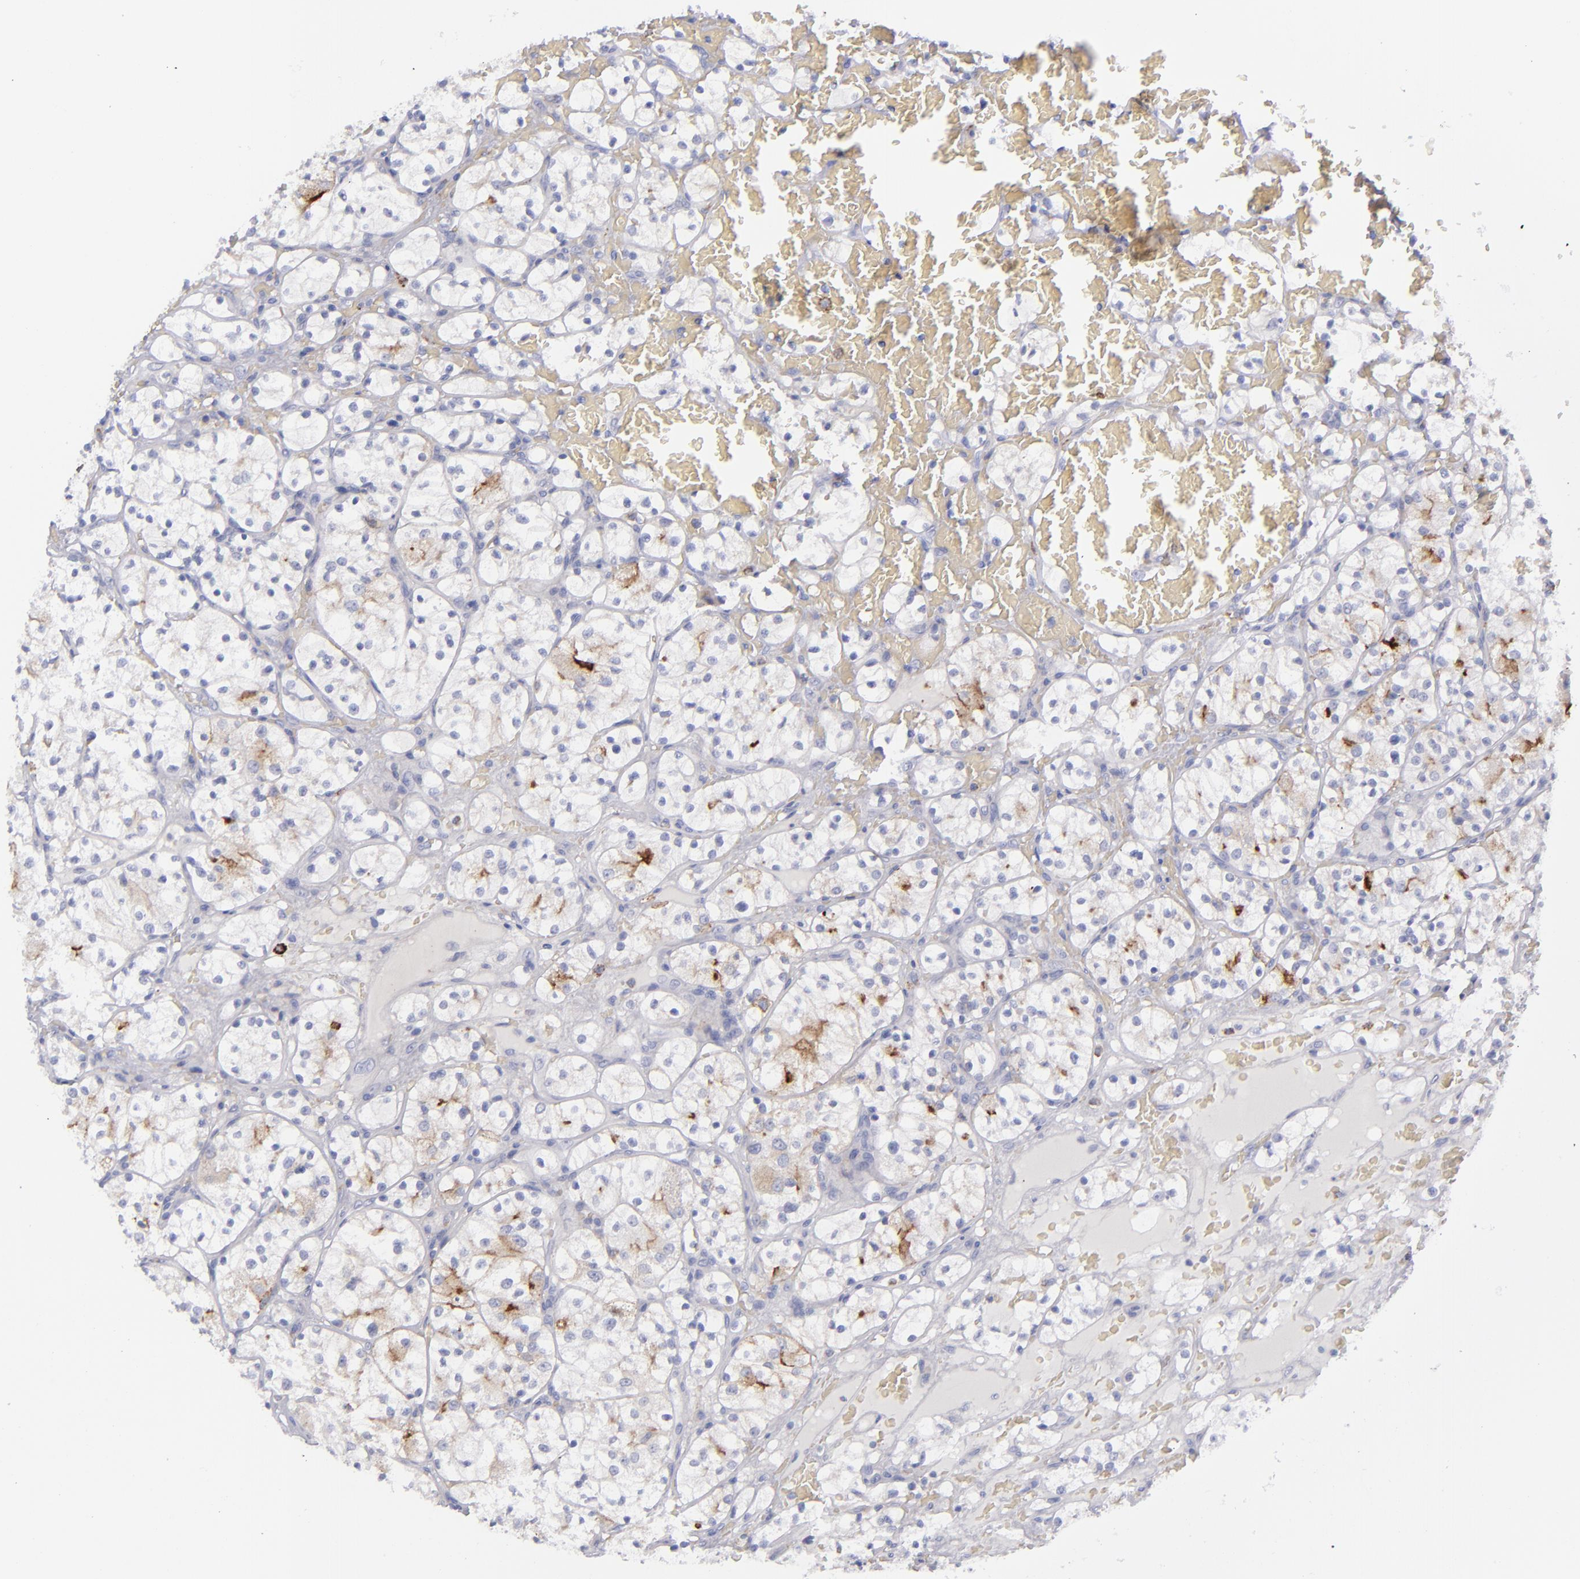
{"staining": {"intensity": "weak", "quantity": "<25%", "location": "cytoplasmic/membranous"}, "tissue": "renal cancer", "cell_type": "Tumor cells", "image_type": "cancer", "snomed": [{"axis": "morphology", "description": "Adenocarcinoma, NOS"}, {"axis": "topography", "description": "Kidney"}], "caption": "A high-resolution image shows immunohistochemistry (IHC) staining of renal adenocarcinoma, which displays no significant expression in tumor cells.", "gene": "ANPEP", "patient": {"sex": "female", "age": 60}}